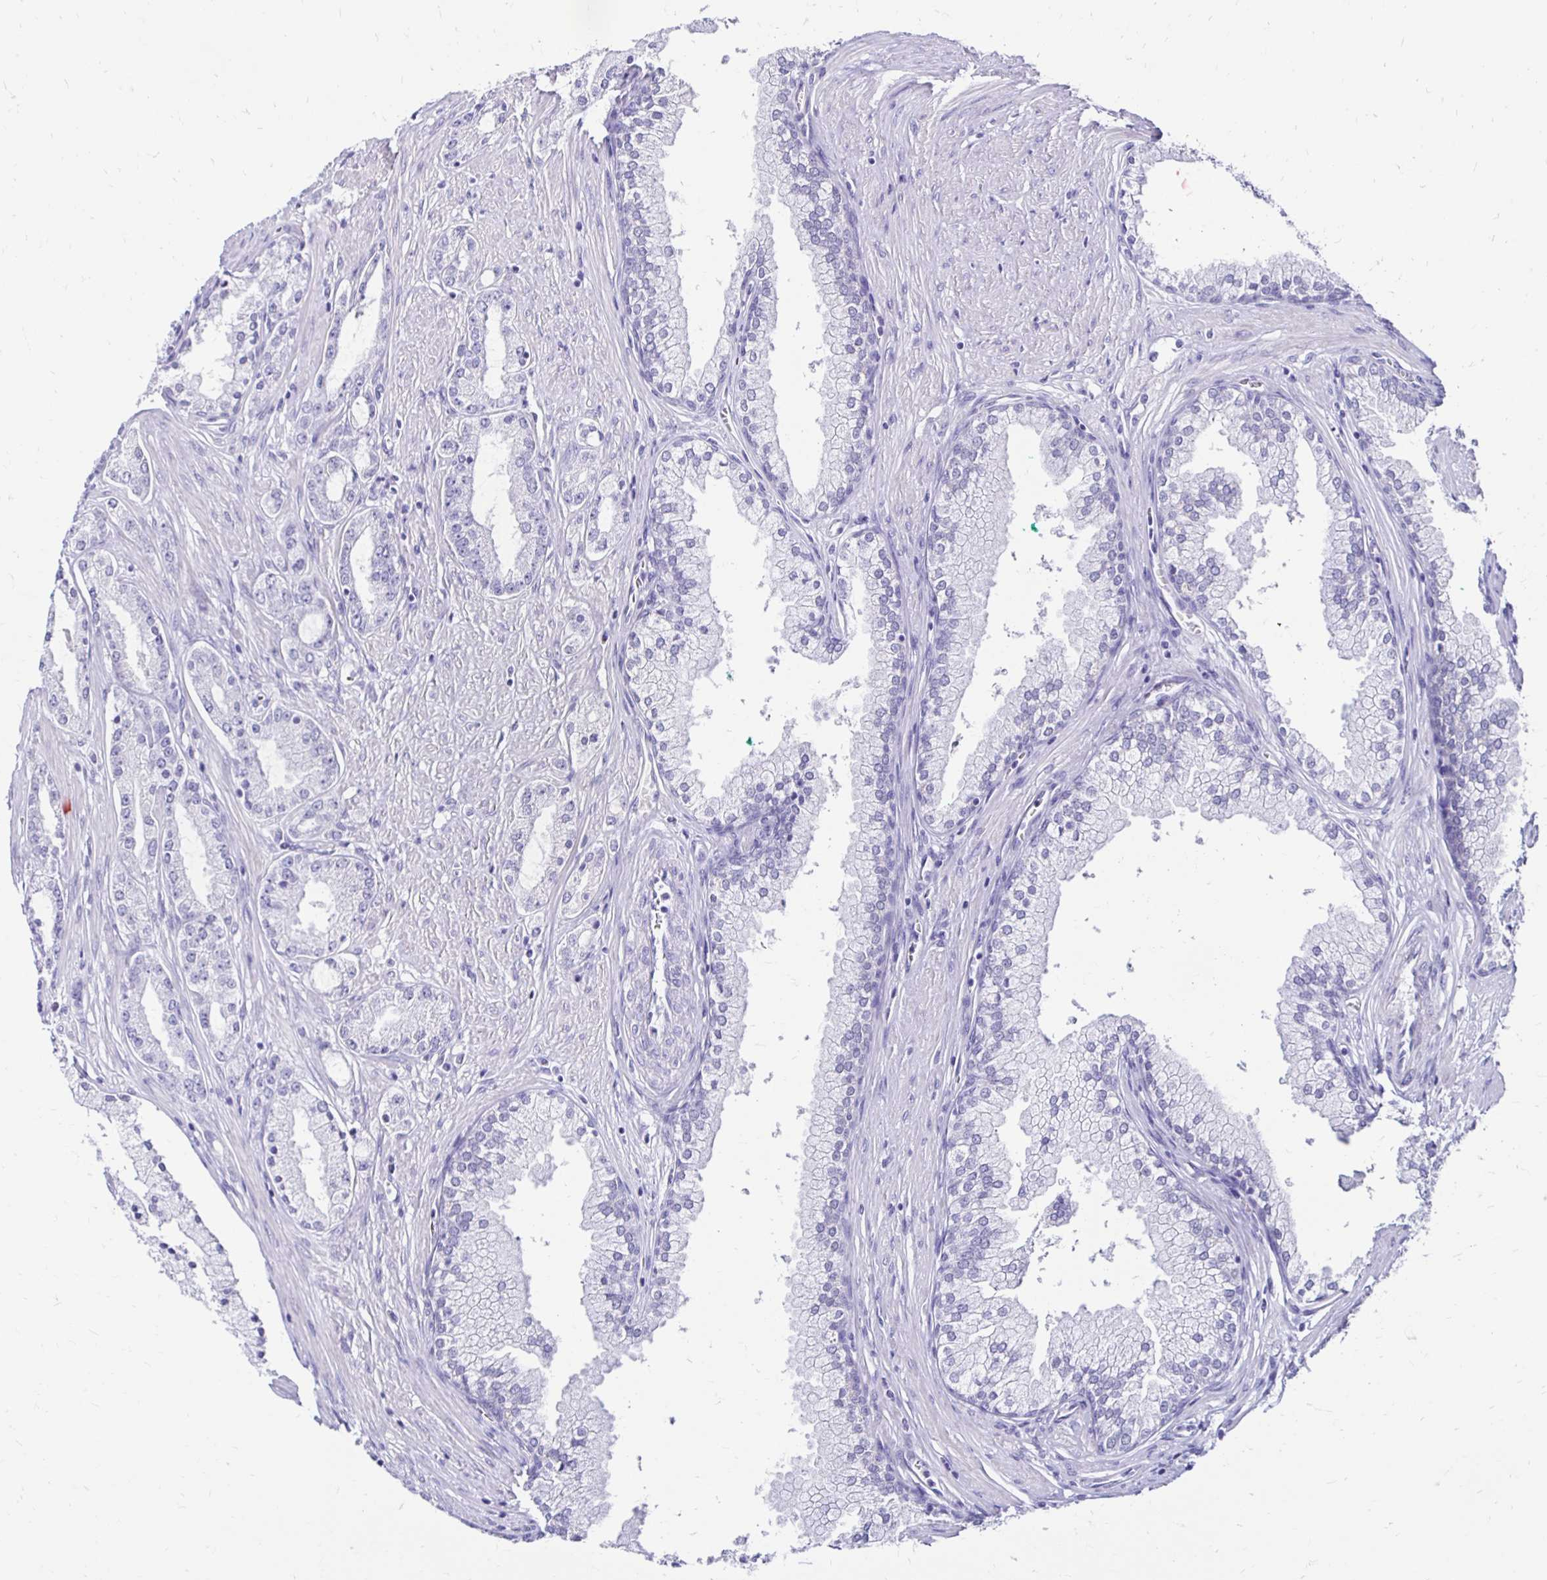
{"staining": {"intensity": "negative", "quantity": "none", "location": "none"}, "tissue": "prostate cancer", "cell_type": "Tumor cells", "image_type": "cancer", "snomed": [{"axis": "morphology", "description": "Adenocarcinoma, High grade"}, {"axis": "topography", "description": "Prostate"}], "caption": "The immunohistochemistry photomicrograph has no significant positivity in tumor cells of adenocarcinoma (high-grade) (prostate) tissue. (IHC, brightfield microscopy, high magnification).", "gene": "CST5", "patient": {"sex": "male", "age": 66}}